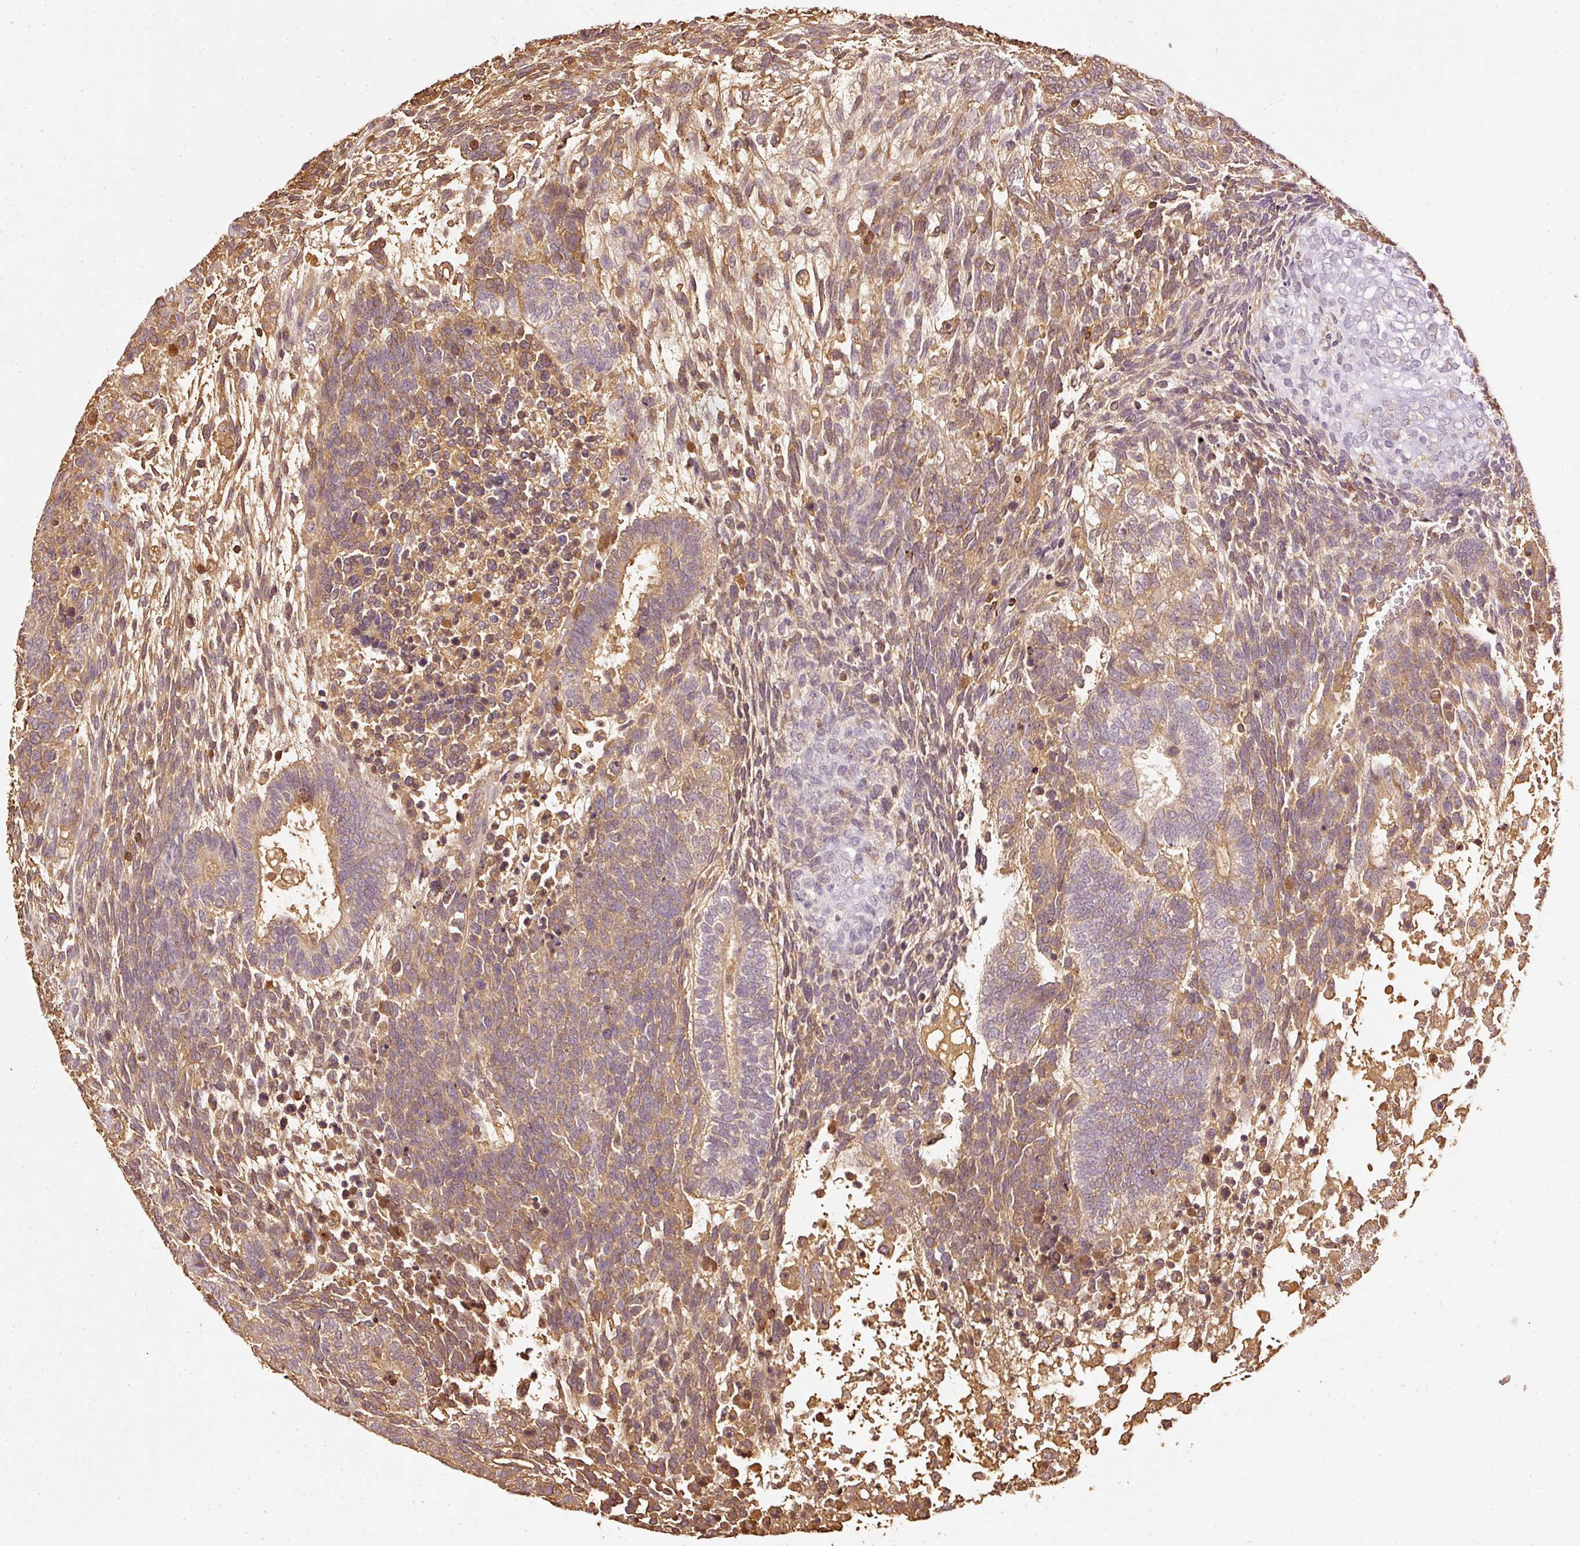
{"staining": {"intensity": "moderate", "quantity": ">75%", "location": "cytoplasmic/membranous"}, "tissue": "testis cancer", "cell_type": "Tumor cells", "image_type": "cancer", "snomed": [{"axis": "morphology", "description": "Carcinoma, Embryonal, NOS"}, {"axis": "topography", "description": "Testis"}], "caption": "IHC image of testis embryonal carcinoma stained for a protein (brown), which displays medium levels of moderate cytoplasmic/membranous positivity in approximately >75% of tumor cells.", "gene": "EVL", "patient": {"sex": "male", "age": 23}}